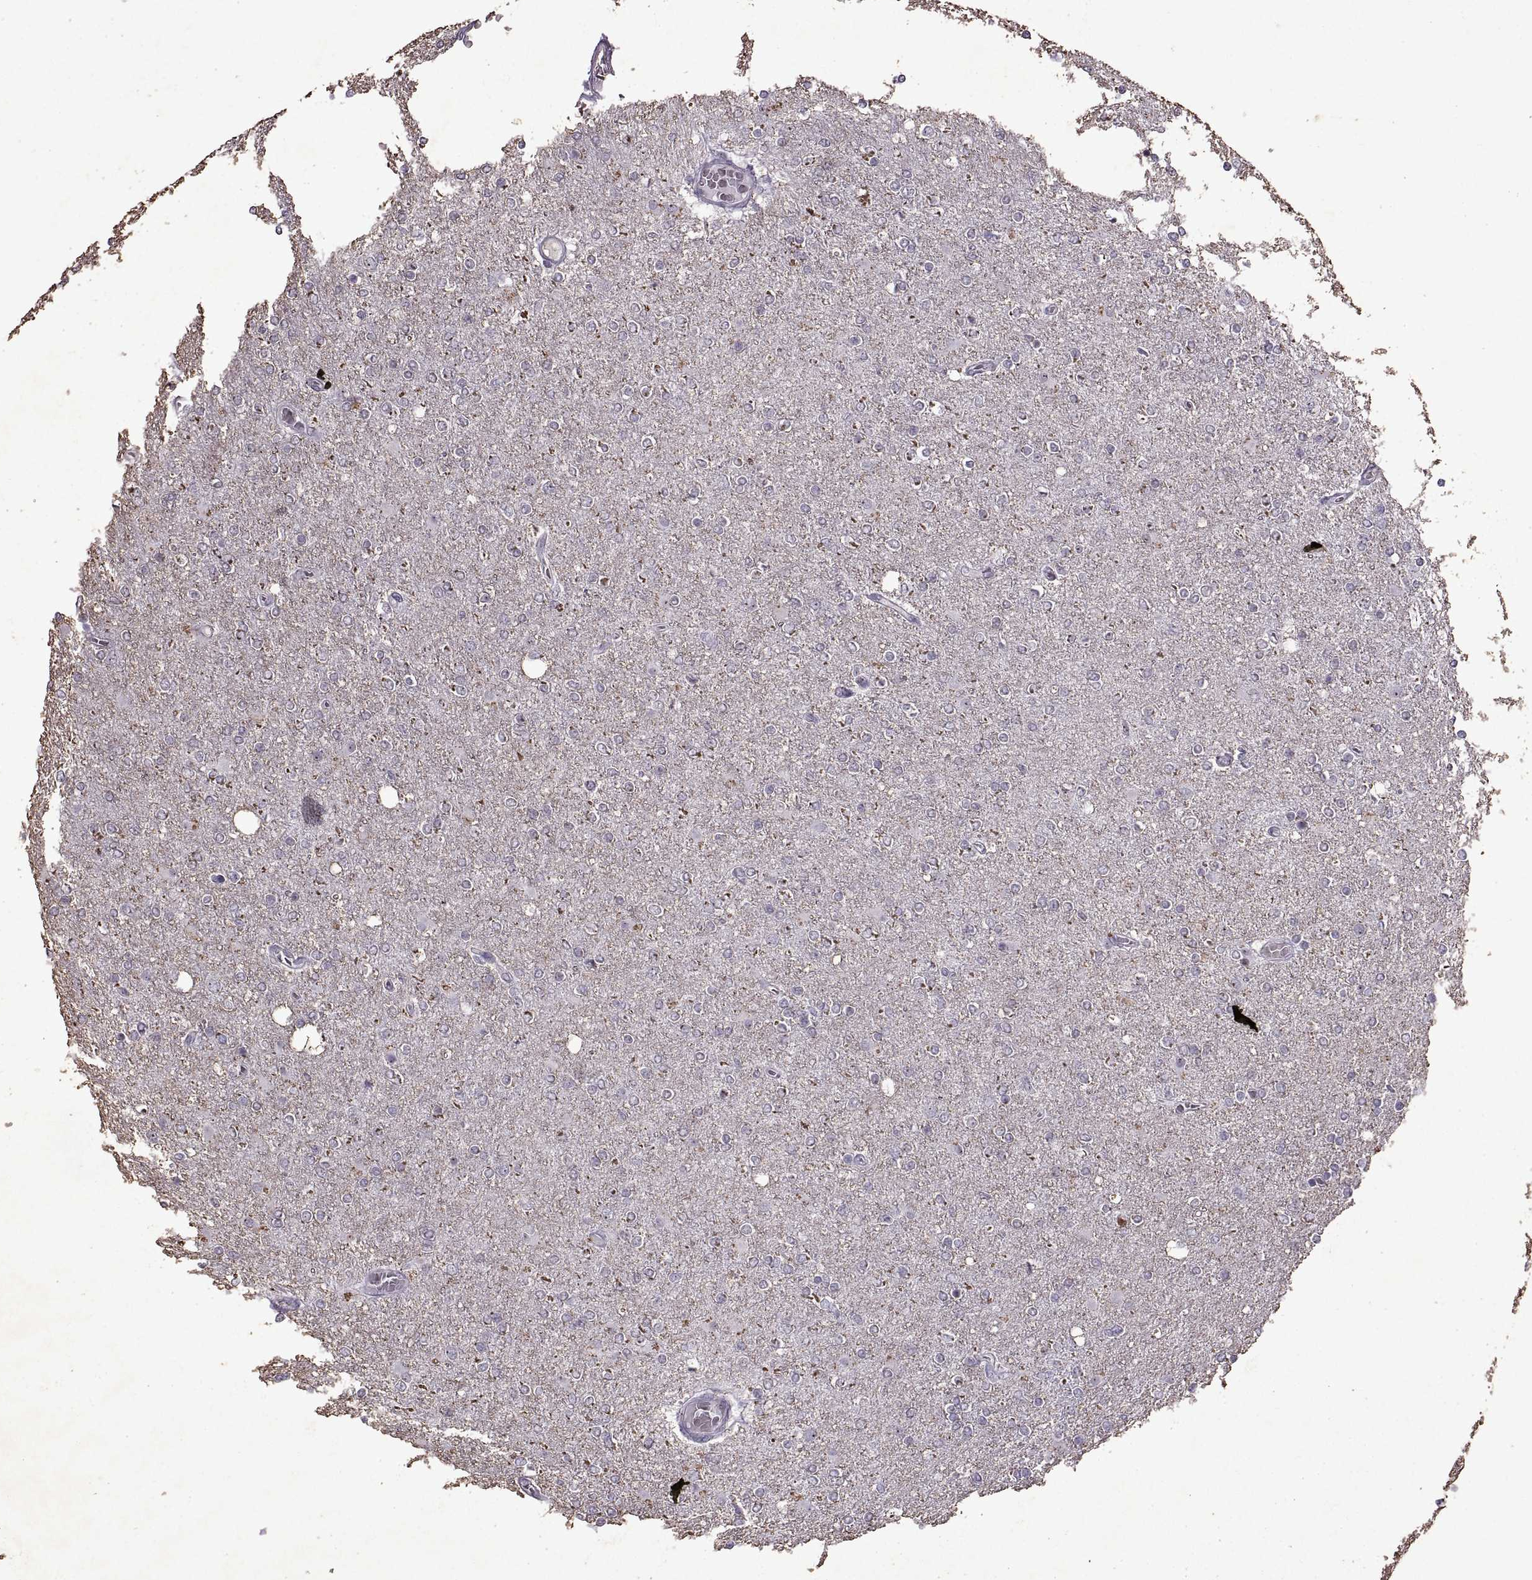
{"staining": {"intensity": "negative", "quantity": "none", "location": "none"}, "tissue": "glioma", "cell_type": "Tumor cells", "image_type": "cancer", "snomed": [{"axis": "morphology", "description": "Glioma, malignant, High grade"}, {"axis": "topography", "description": "Cerebral cortex"}], "caption": "A micrograph of human glioma is negative for staining in tumor cells. Brightfield microscopy of immunohistochemistry (IHC) stained with DAB (brown) and hematoxylin (blue), captured at high magnification.", "gene": "SINHCAF", "patient": {"sex": "male", "age": 70}}